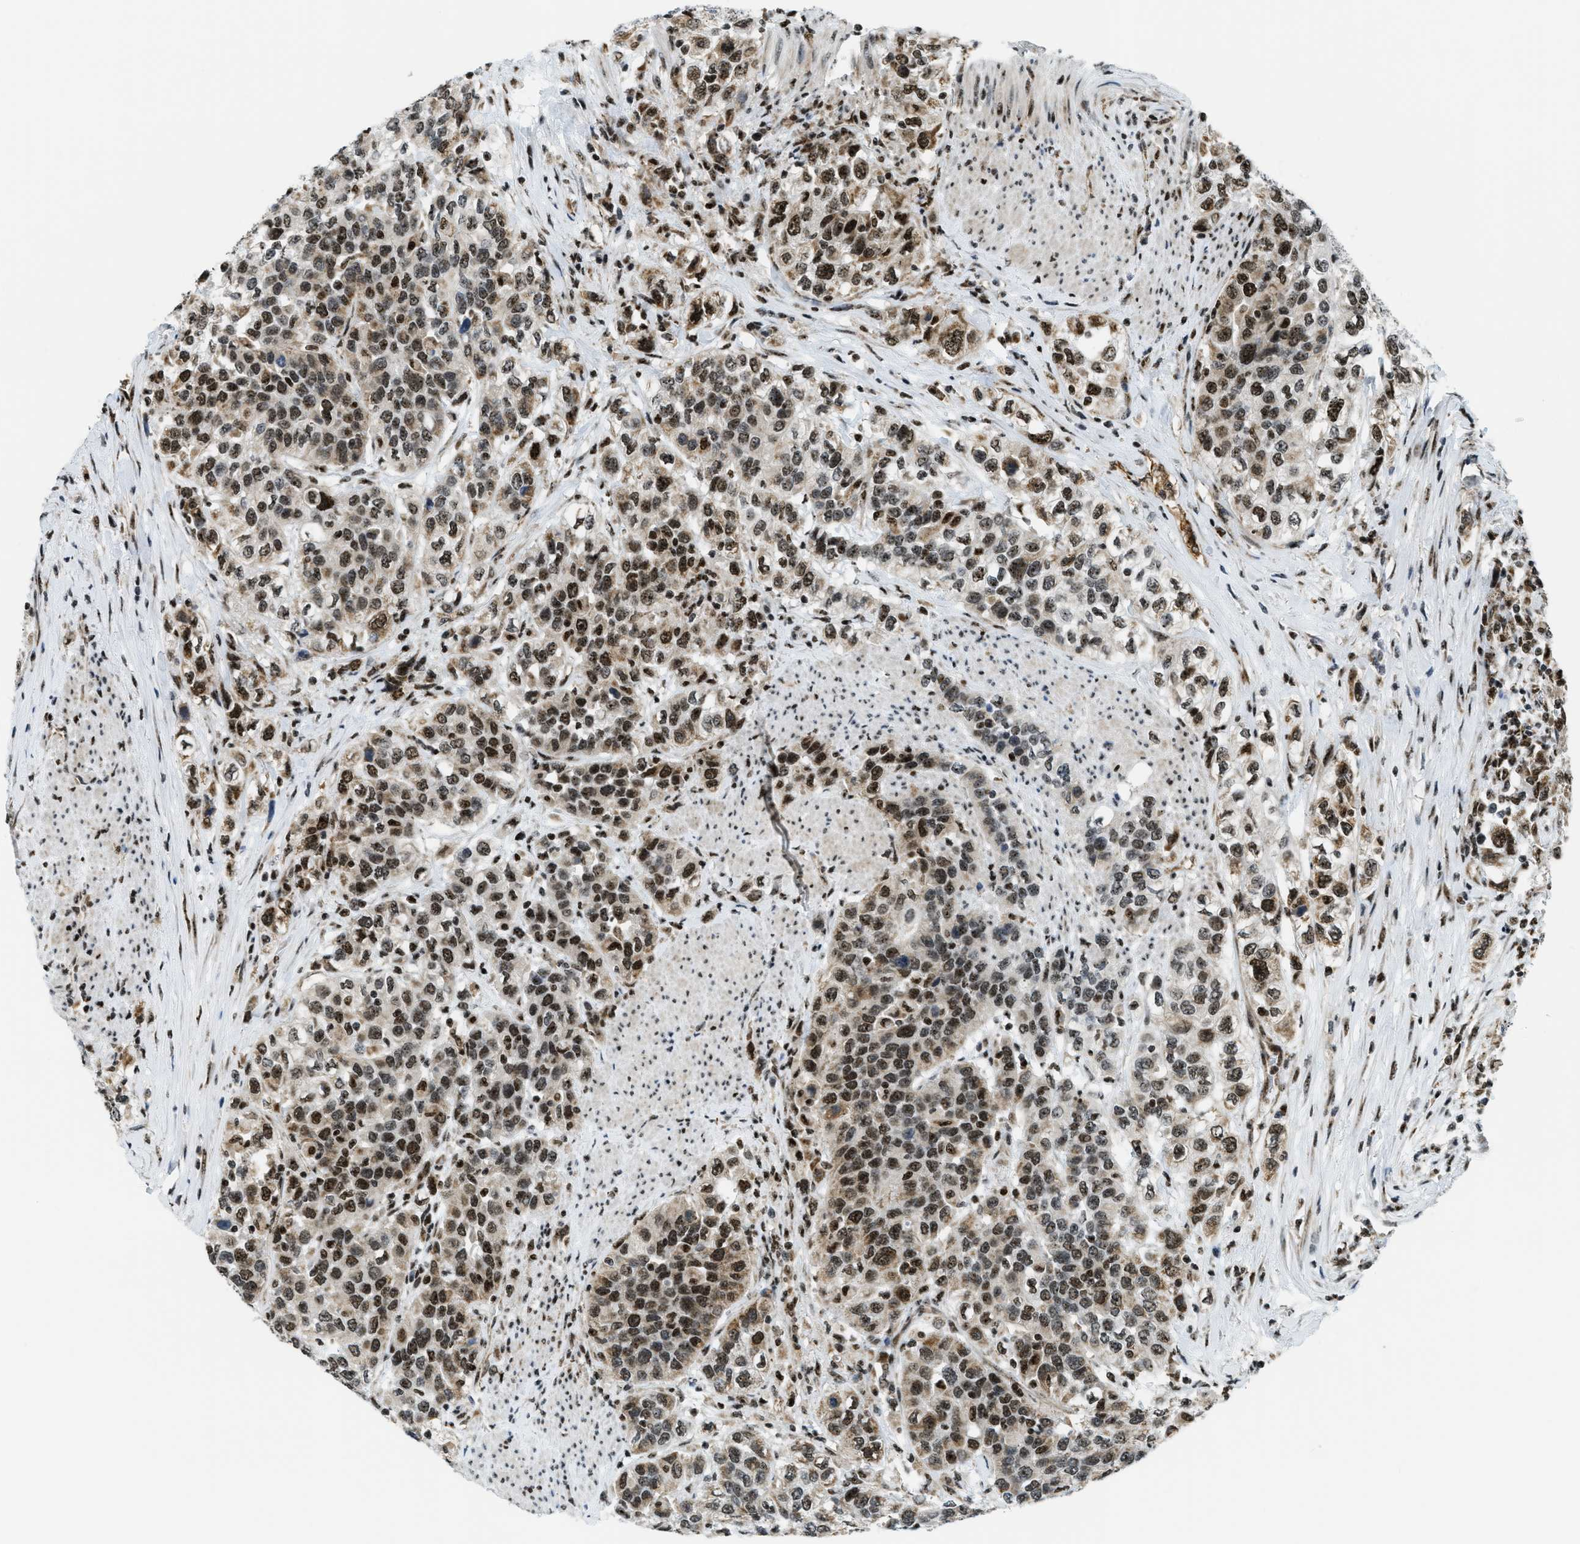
{"staining": {"intensity": "strong", "quantity": ">75%", "location": "cytoplasmic/membranous,nuclear"}, "tissue": "urothelial cancer", "cell_type": "Tumor cells", "image_type": "cancer", "snomed": [{"axis": "morphology", "description": "Urothelial carcinoma, High grade"}, {"axis": "topography", "description": "Urinary bladder"}], "caption": "DAB (3,3'-diaminobenzidine) immunohistochemical staining of human urothelial cancer displays strong cytoplasmic/membranous and nuclear protein staining in approximately >75% of tumor cells.", "gene": "SP100", "patient": {"sex": "female", "age": 80}}